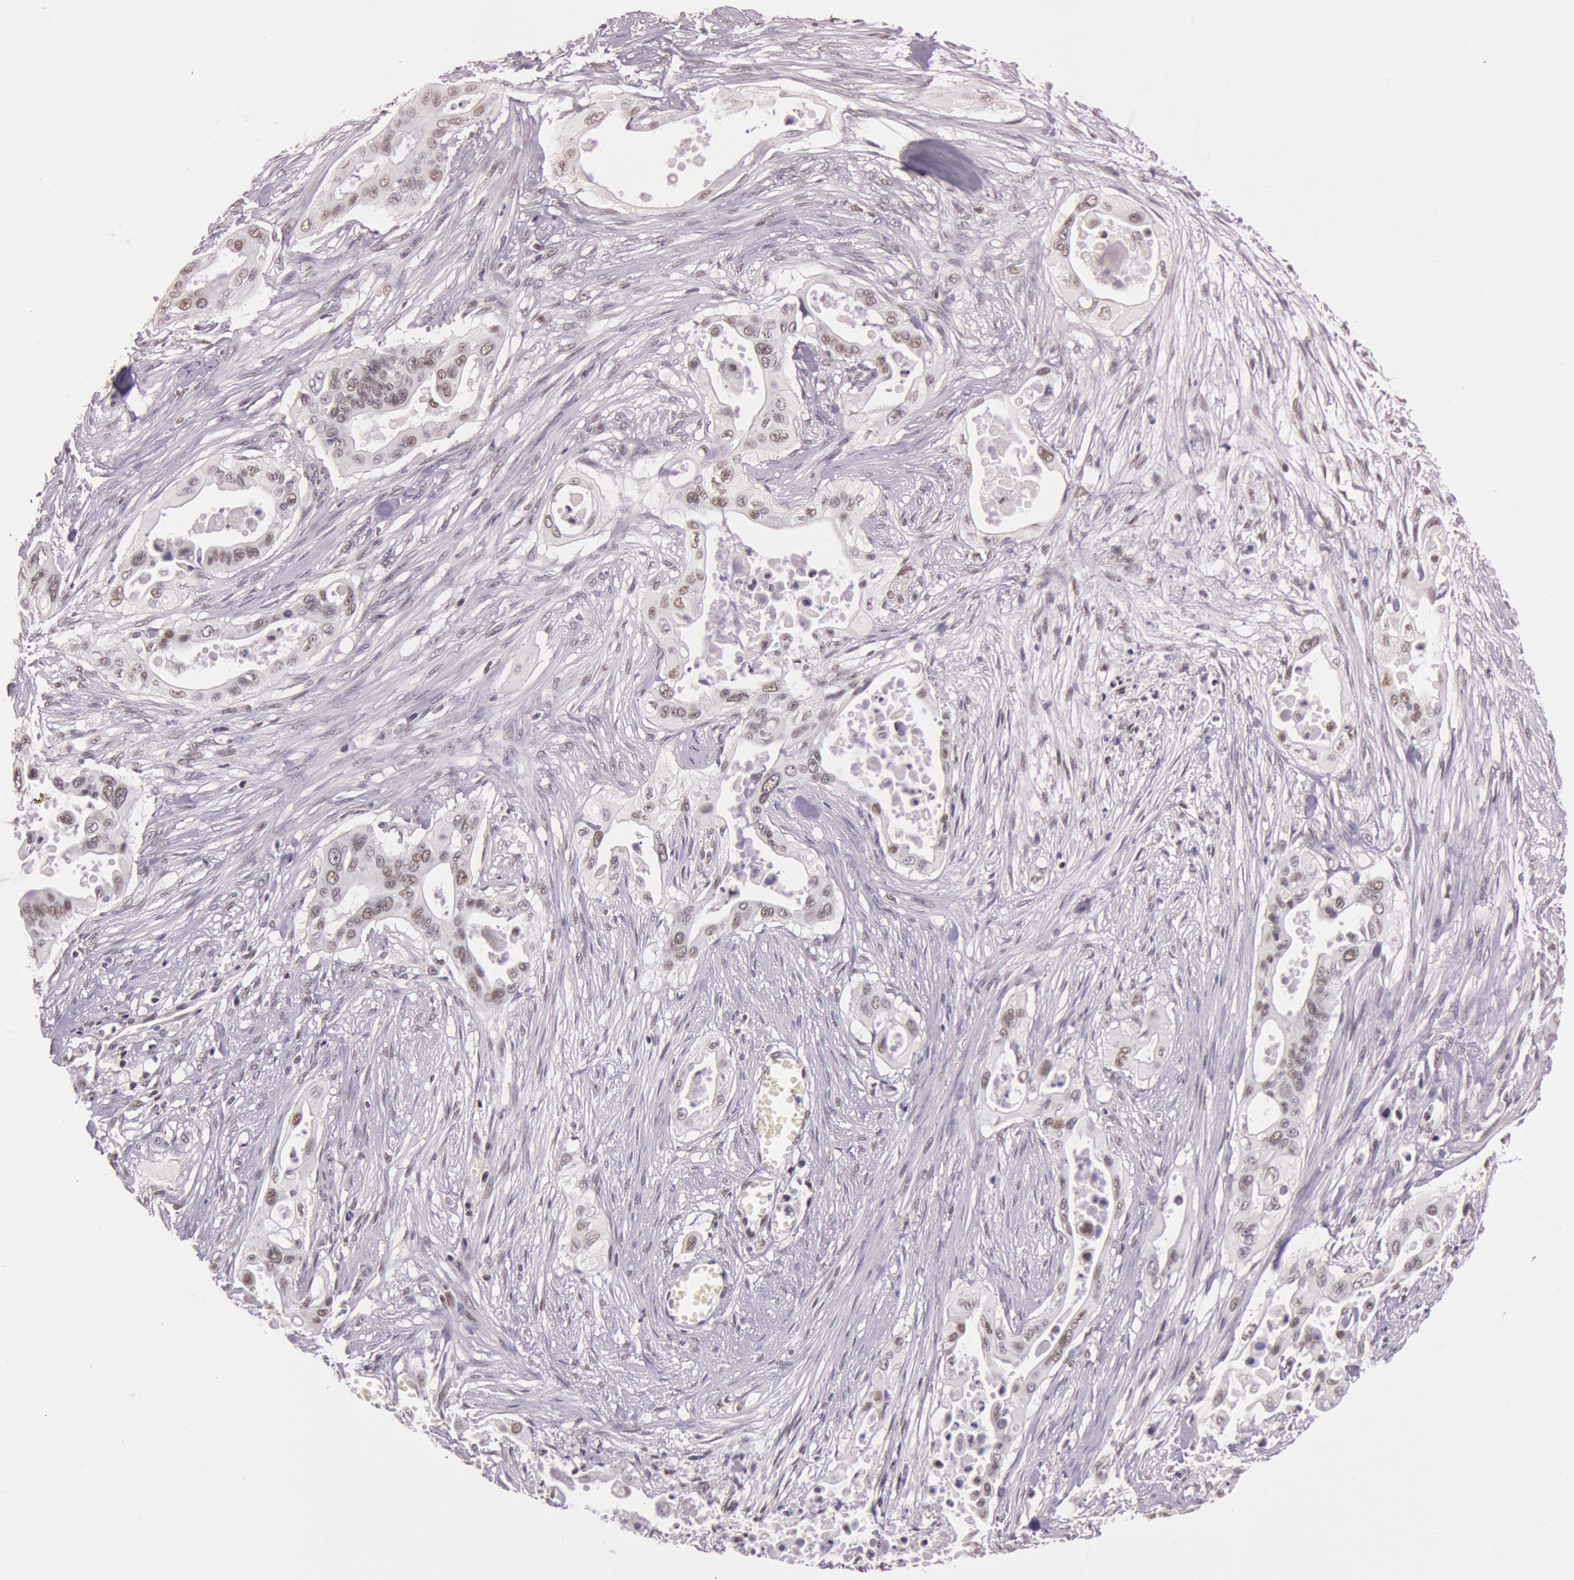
{"staining": {"intensity": "weak", "quantity": "<25%", "location": "nuclear"}, "tissue": "pancreatic cancer", "cell_type": "Tumor cells", "image_type": "cancer", "snomed": [{"axis": "morphology", "description": "Adenocarcinoma, NOS"}, {"axis": "topography", "description": "Pancreas"}], "caption": "Tumor cells are negative for protein expression in human pancreatic cancer (adenocarcinoma).", "gene": "TASL", "patient": {"sex": "male", "age": 77}}